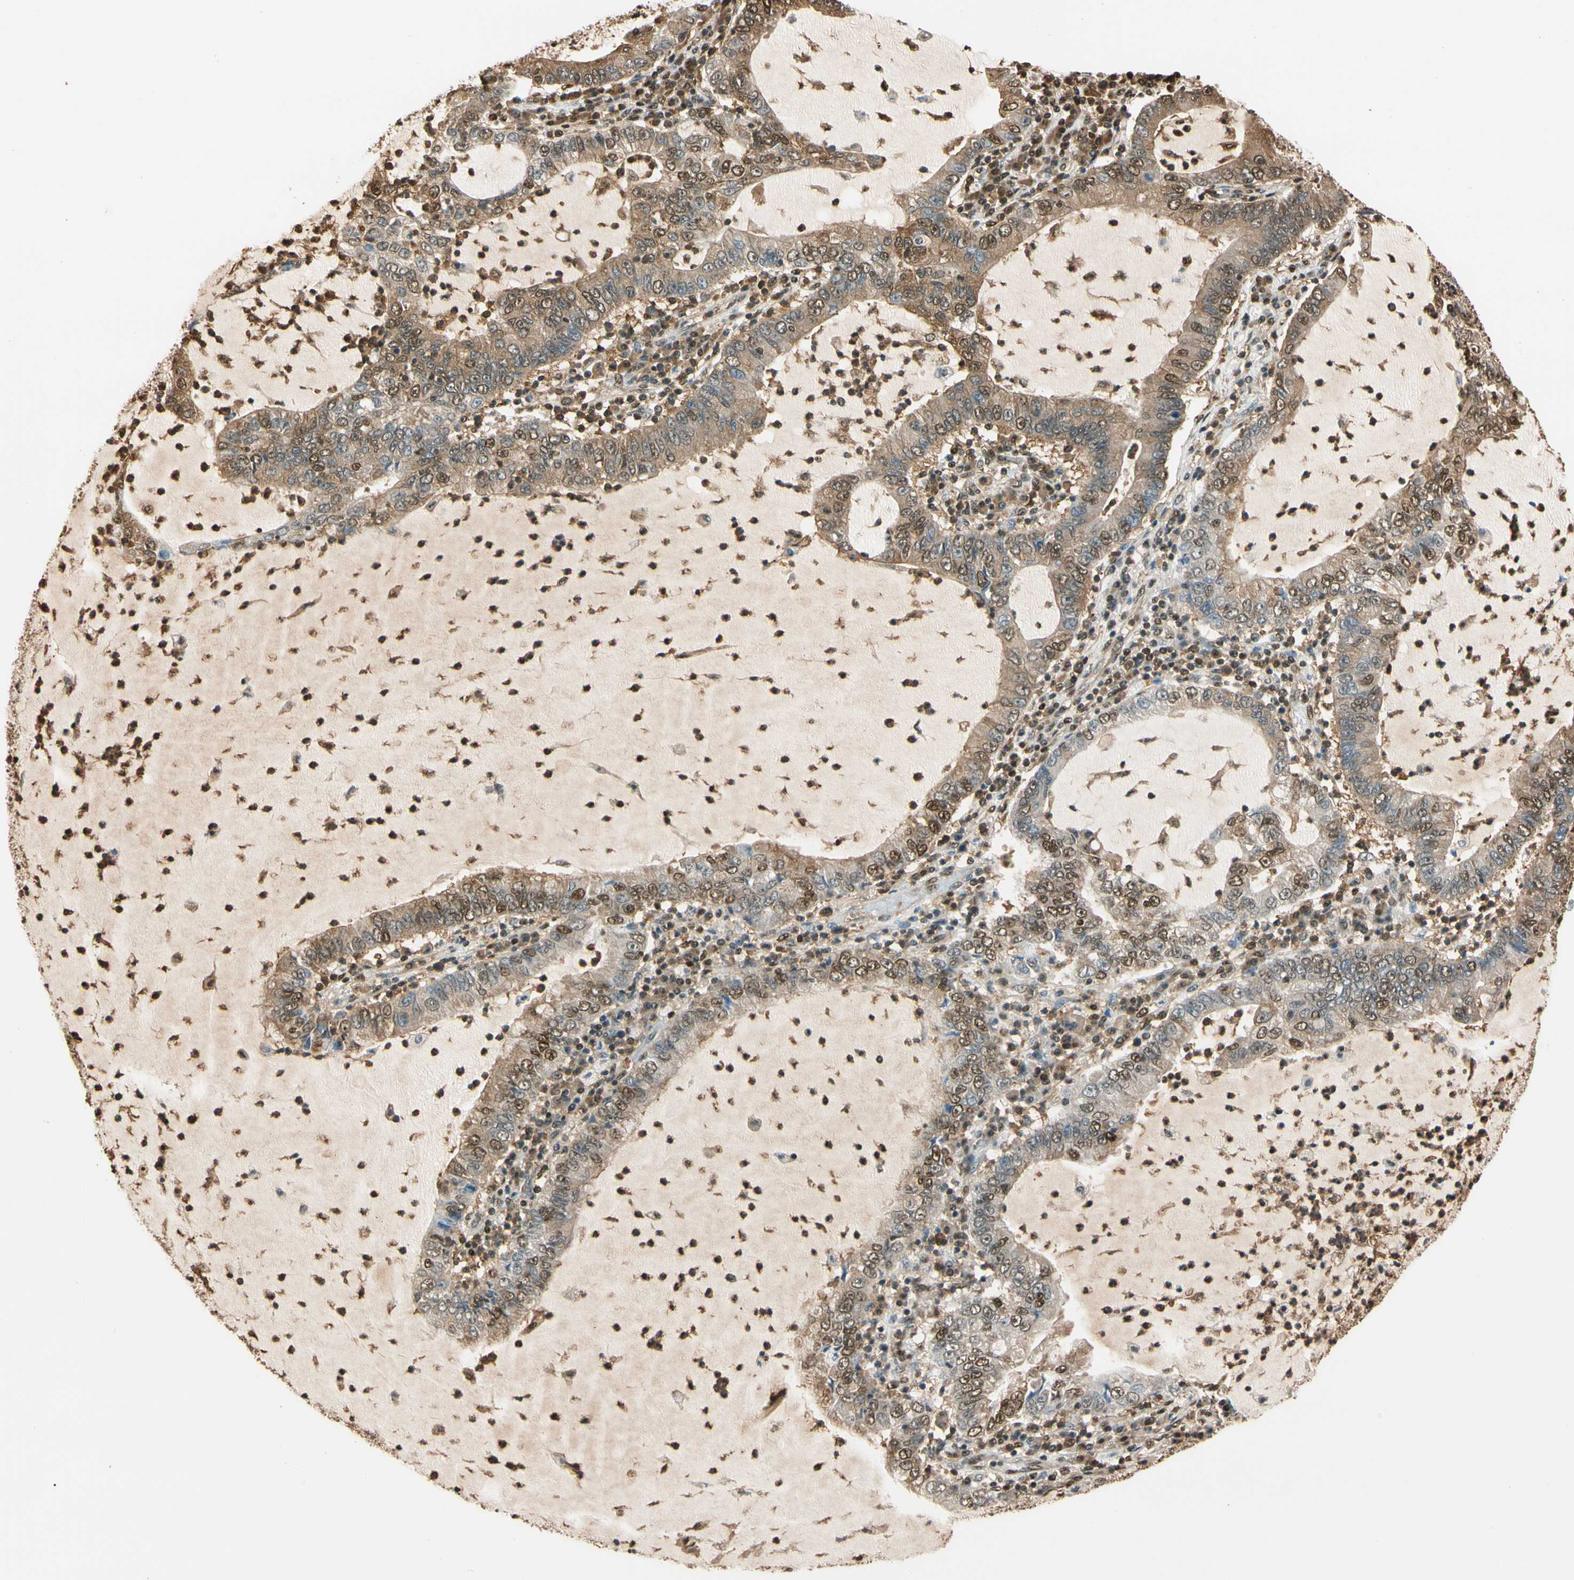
{"staining": {"intensity": "moderate", "quantity": ">75%", "location": "cytoplasmic/membranous,nuclear"}, "tissue": "lung cancer", "cell_type": "Tumor cells", "image_type": "cancer", "snomed": [{"axis": "morphology", "description": "Adenocarcinoma, NOS"}, {"axis": "topography", "description": "Lung"}], "caption": "This is a histology image of immunohistochemistry (IHC) staining of lung cancer (adenocarcinoma), which shows moderate staining in the cytoplasmic/membranous and nuclear of tumor cells.", "gene": "PNCK", "patient": {"sex": "female", "age": 51}}